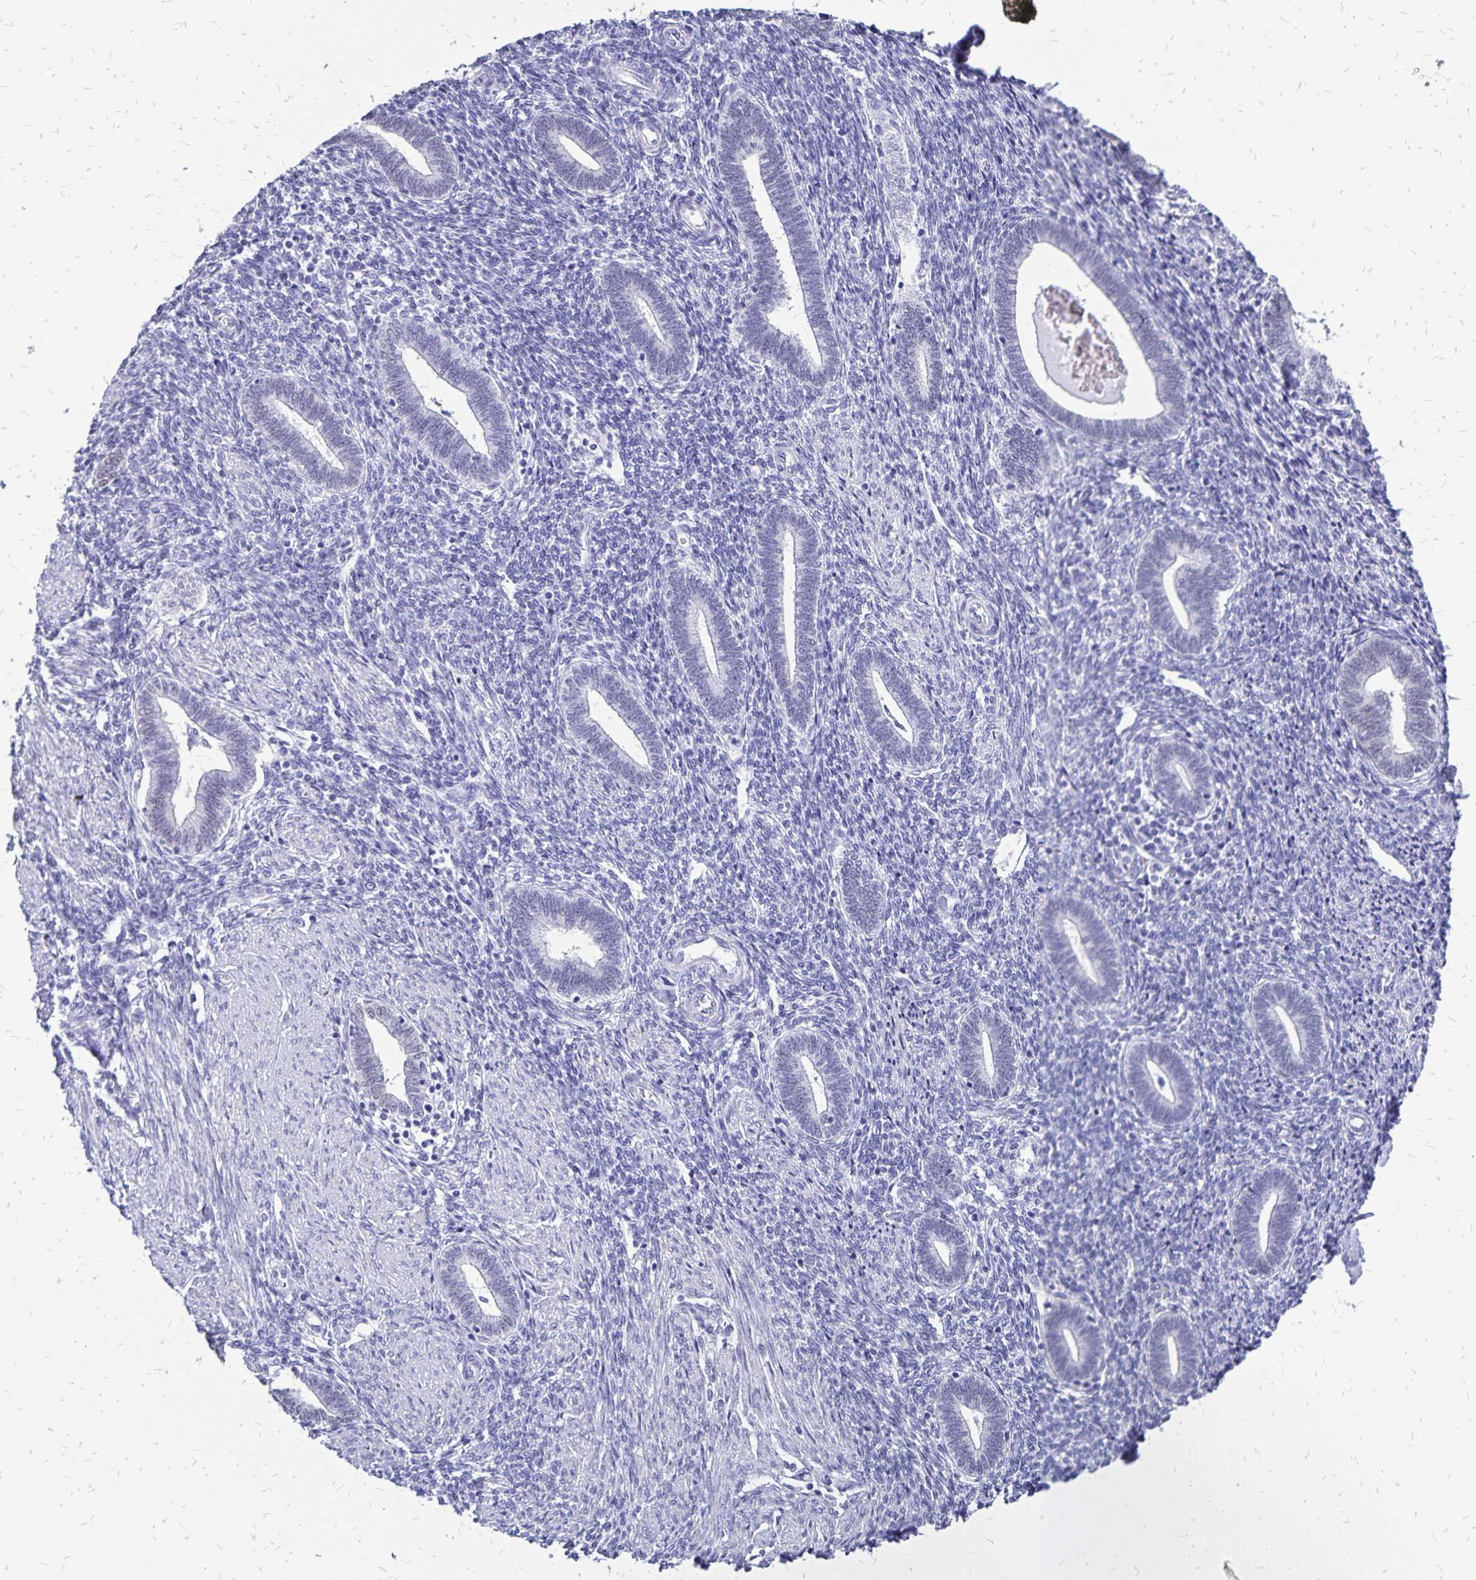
{"staining": {"intensity": "negative", "quantity": "none", "location": "none"}, "tissue": "endometrium", "cell_type": "Cells in endometrial stroma", "image_type": "normal", "snomed": [{"axis": "morphology", "description": "Normal tissue, NOS"}, {"axis": "topography", "description": "Endometrium"}], "caption": "Immunohistochemical staining of benign human endometrium shows no significant expression in cells in endometrial stroma.", "gene": "HMGB3", "patient": {"sex": "female", "age": 42}}